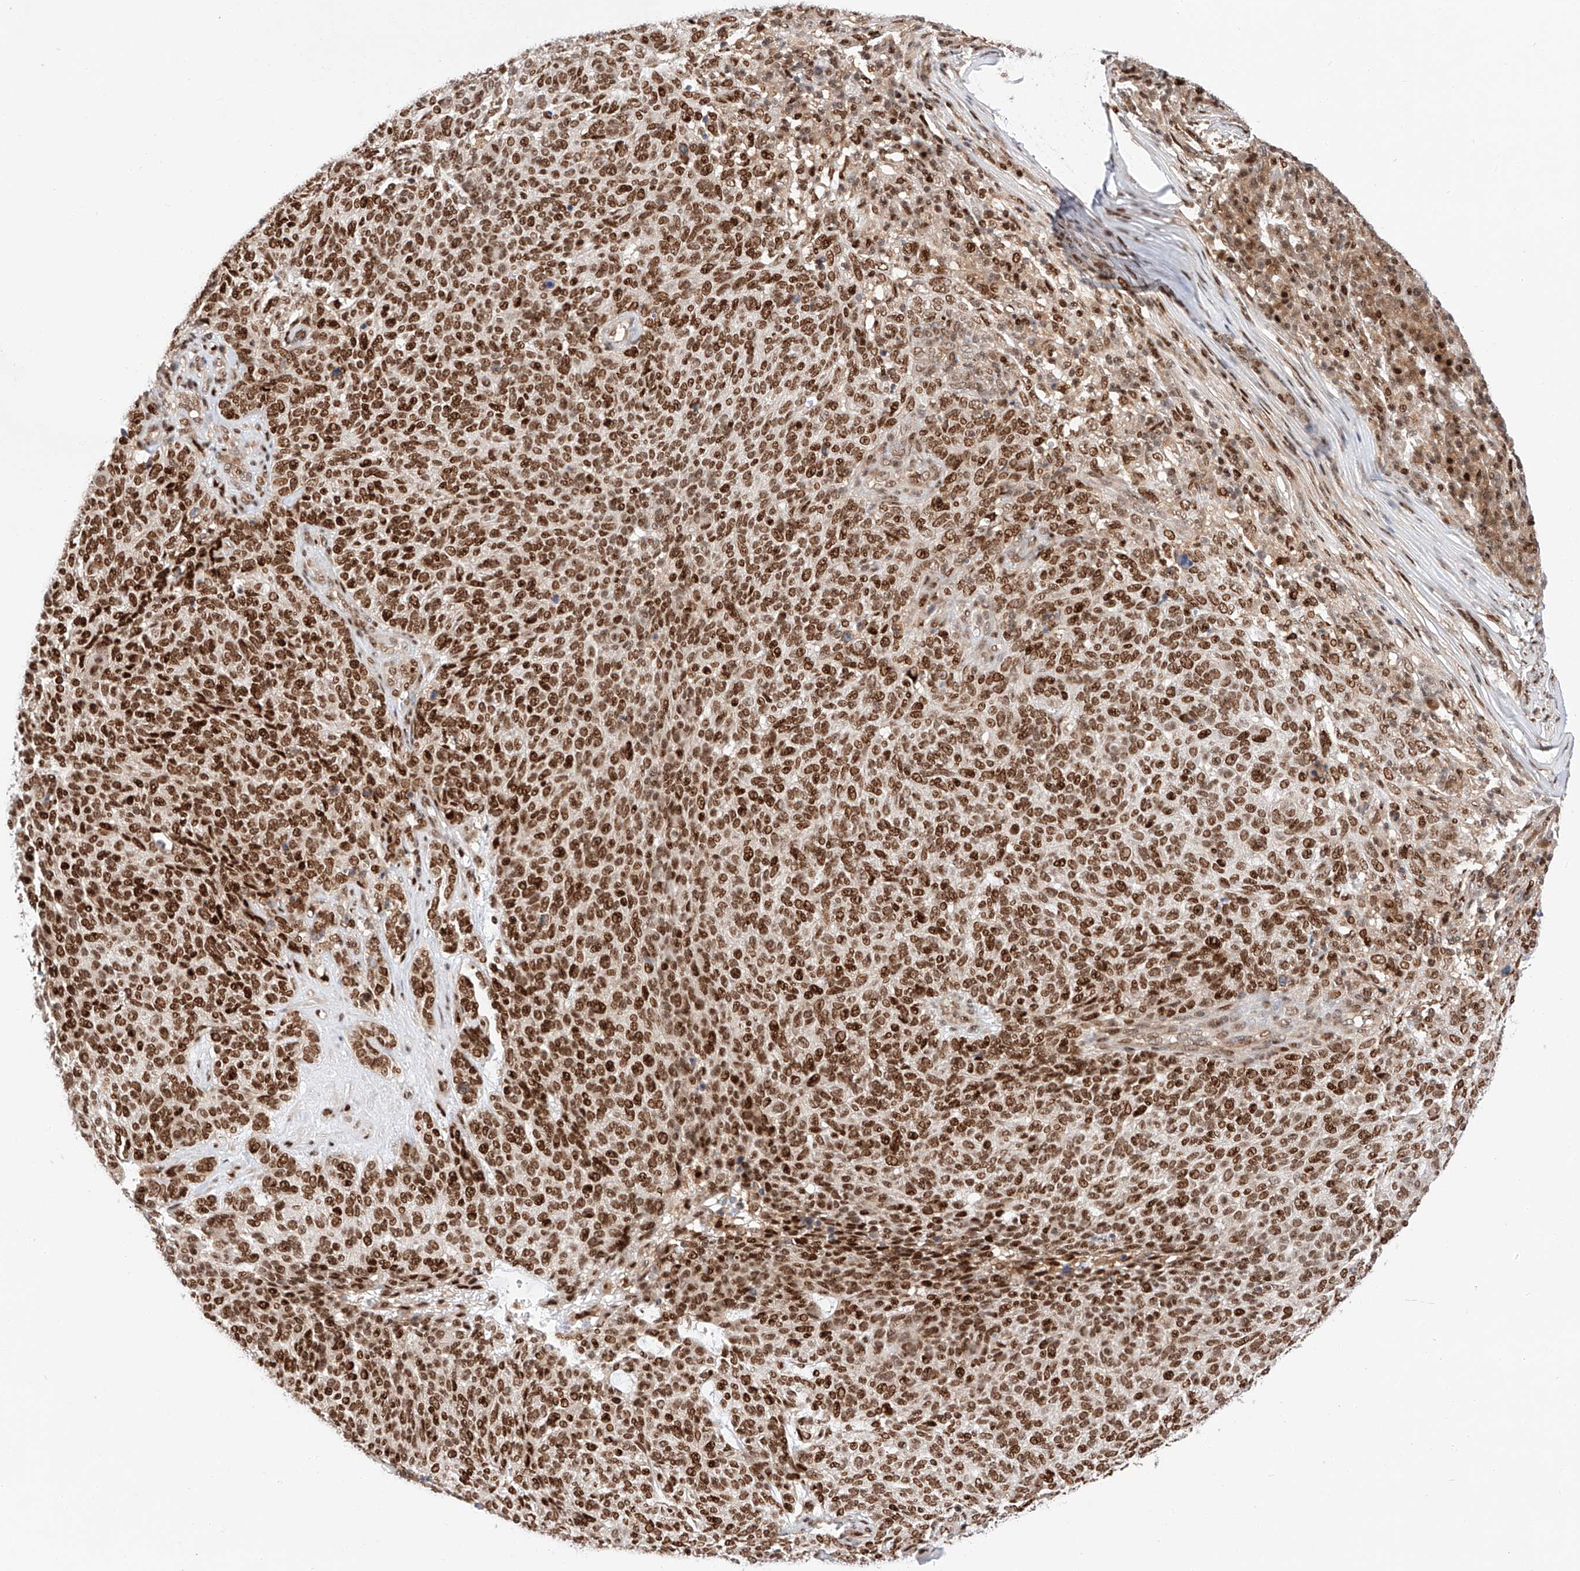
{"staining": {"intensity": "strong", "quantity": ">75%", "location": "nuclear"}, "tissue": "skin cancer", "cell_type": "Tumor cells", "image_type": "cancer", "snomed": [{"axis": "morphology", "description": "Squamous cell carcinoma, NOS"}, {"axis": "topography", "description": "Skin"}], "caption": "Immunohistochemistry histopathology image of skin cancer stained for a protein (brown), which shows high levels of strong nuclear expression in approximately >75% of tumor cells.", "gene": "HDAC9", "patient": {"sex": "female", "age": 90}}